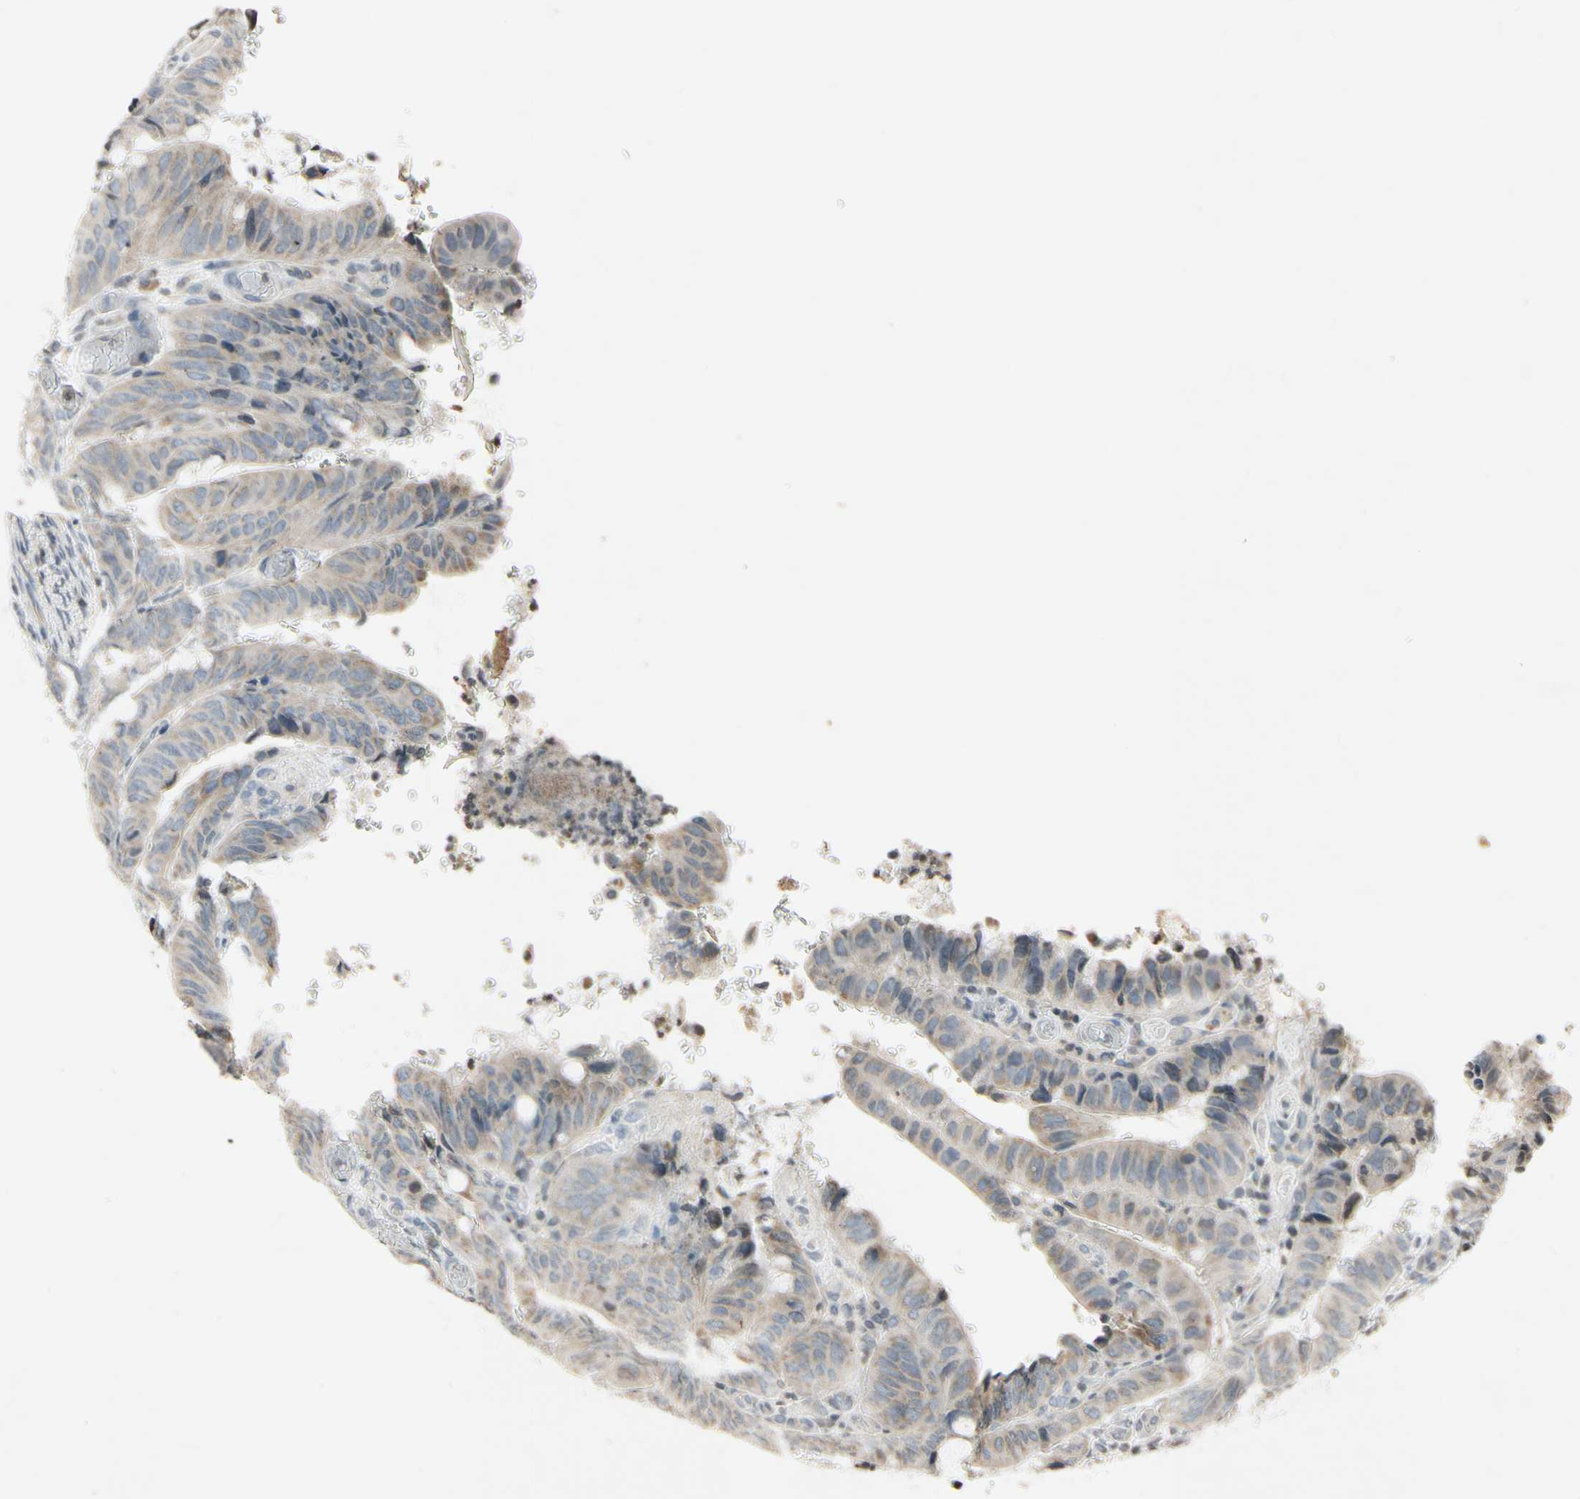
{"staining": {"intensity": "weak", "quantity": ">75%", "location": "cytoplasmic/membranous"}, "tissue": "colorectal cancer", "cell_type": "Tumor cells", "image_type": "cancer", "snomed": [{"axis": "morphology", "description": "Normal tissue, NOS"}, {"axis": "morphology", "description": "Adenocarcinoma, NOS"}, {"axis": "topography", "description": "Rectum"}, {"axis": "topography", "description": "Peripheral nerve tissue"}], "caption": "IHC (DAB) staining of colorectal adenocarcinoma demonstrates weak cytoplasmic/membranous protein expression in about >75% of tumor cells.", "gene": "CLDN11", "patient": {"sex": "male", "age": 92}}